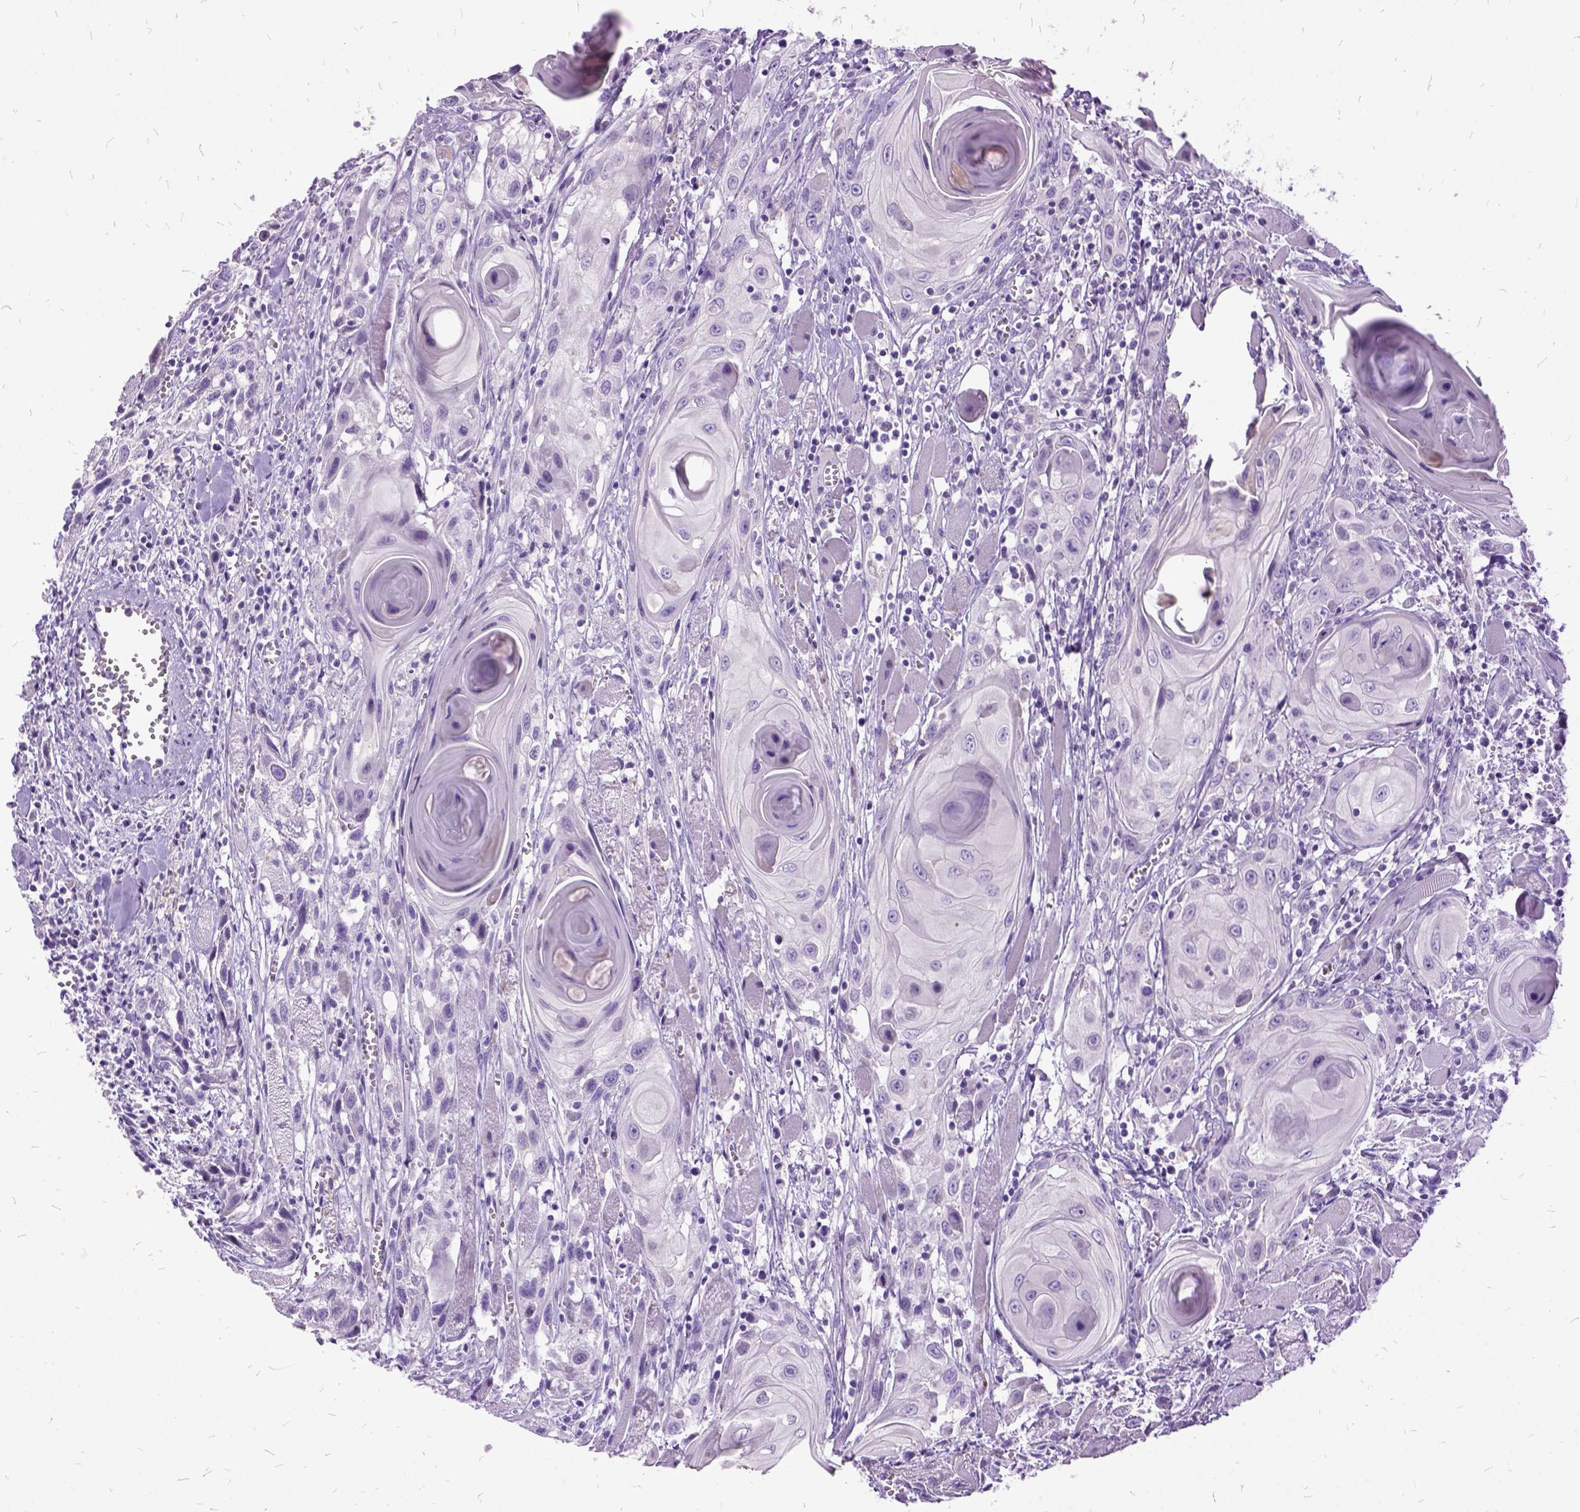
{"staining": {"intensity": "negative", "quantity": "none", "location": "none"}, "tissue": "head and neck cancer", "cell_type": "Tumor cells", "image_type": "cancer", "snomed": [{"axis": "morphology", "description": "Squamous cell carcinoma, NOS"}, {"axis": "topography", "description": "Head-Neck"}], "caption": "Human head and neck cancer (squamous cell carcinoma) stained for a protein using immunohistochemistry (IHC) exhibits no staining in tumor cells.", "gene": "MME", "patient": {"sex": "female", "age": 80}}